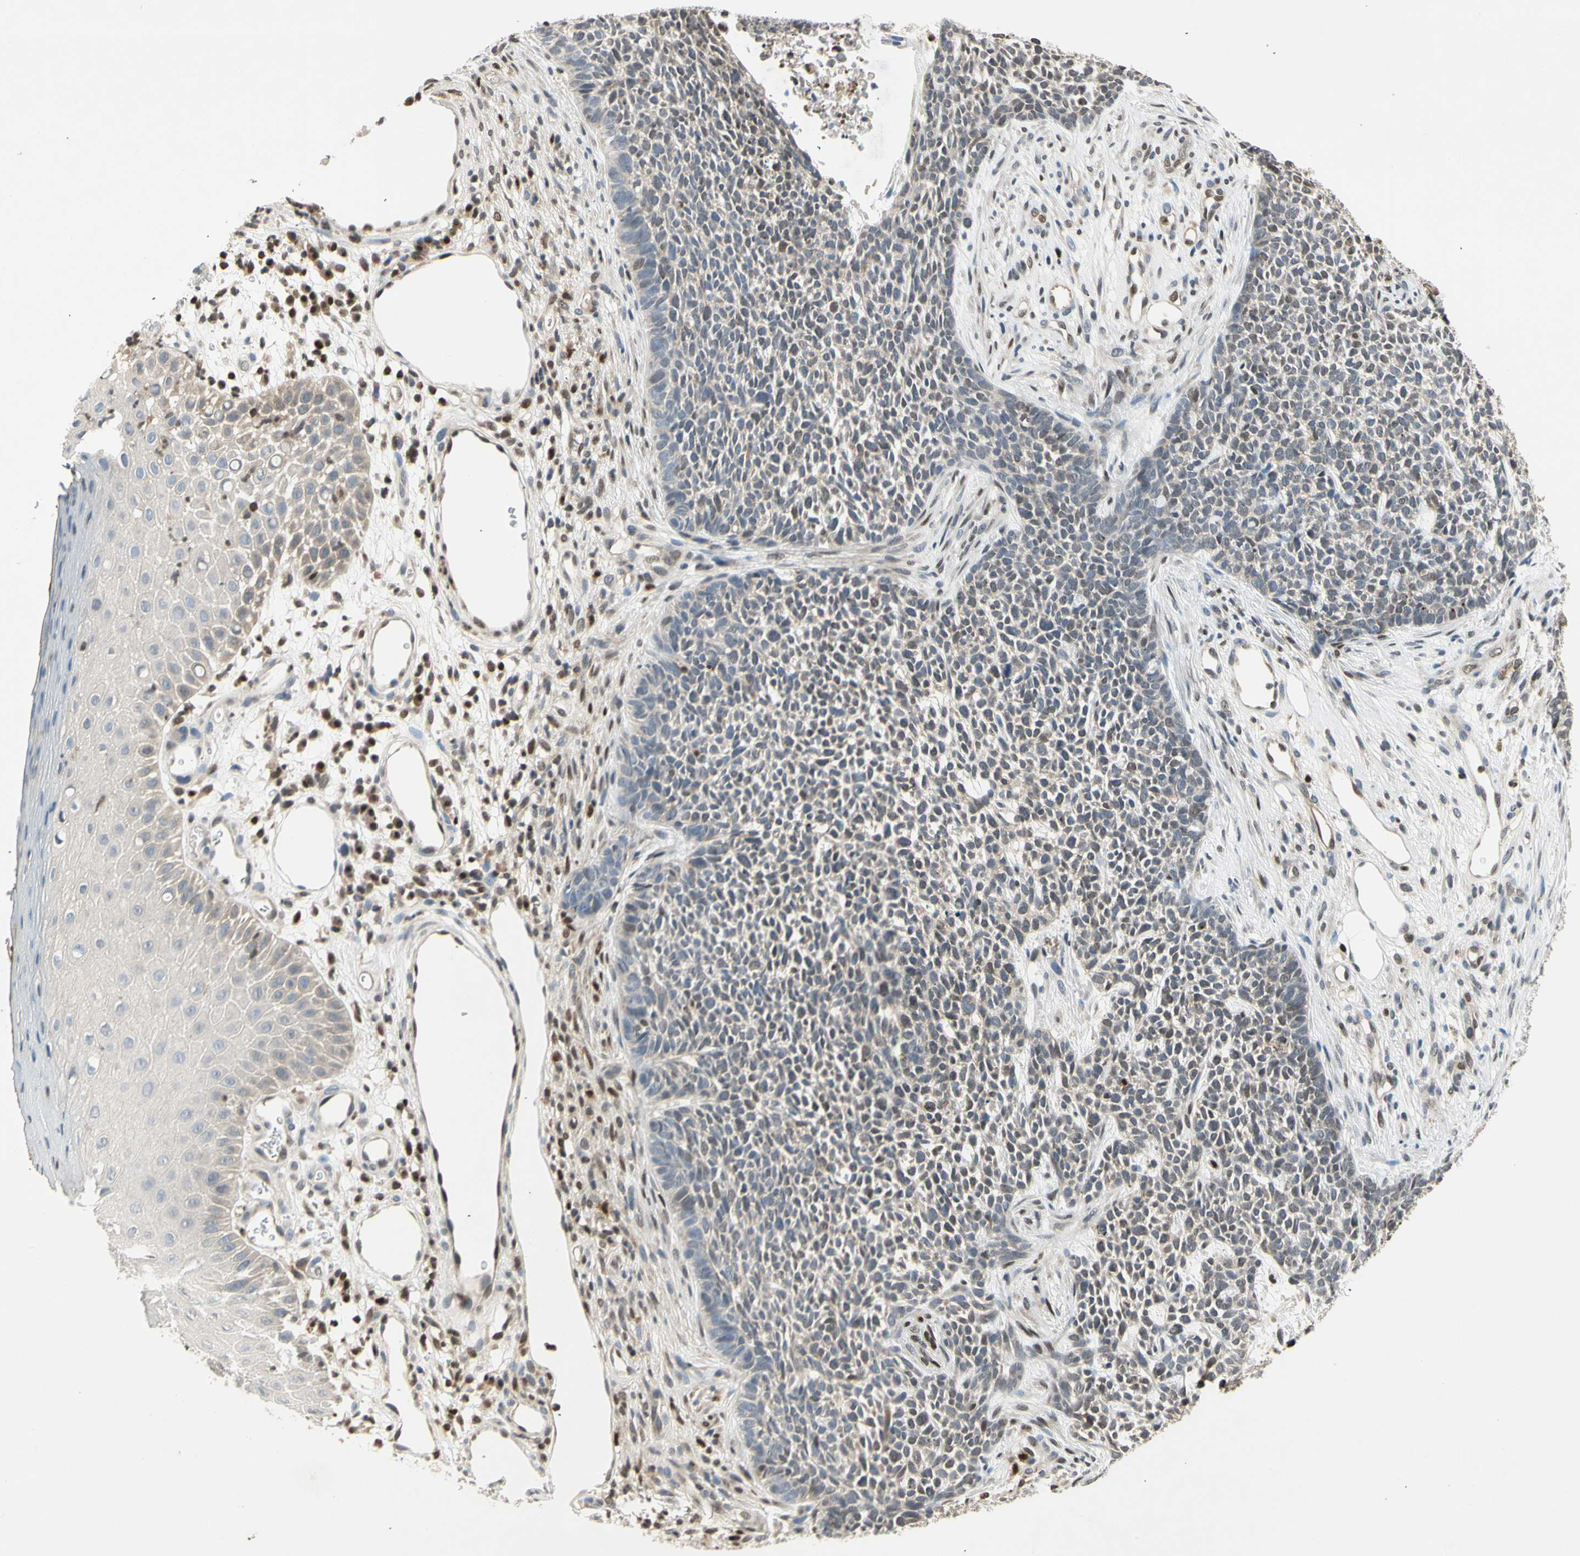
{"staining": {"intensity": "weak", "quantity": ">75%", "location": "cytoplasmic/membranous,nuclear"}, "tissue": "skin cancer", "cell_type": "Tumor cells", "image_type": "cancer", "snomed": [{"axis": "morphology", "description": "Basal cell carcinoma"}, {"axis": "topography", "description": "Skin"}], "caption": "IHC photomicrograph of neoplastic tissue: human basal cell carcinoma (skin) stained using immunohistochemistry demonstrates low levels of weak protein expression localized specifically in the cytoplasmic/membranous and nuclear of tumor cells, appearing as a cytoplasmic/membranous and nuclear brown color.", "gene": "GSR", "patient": {"sex": "female", "age": 84}}